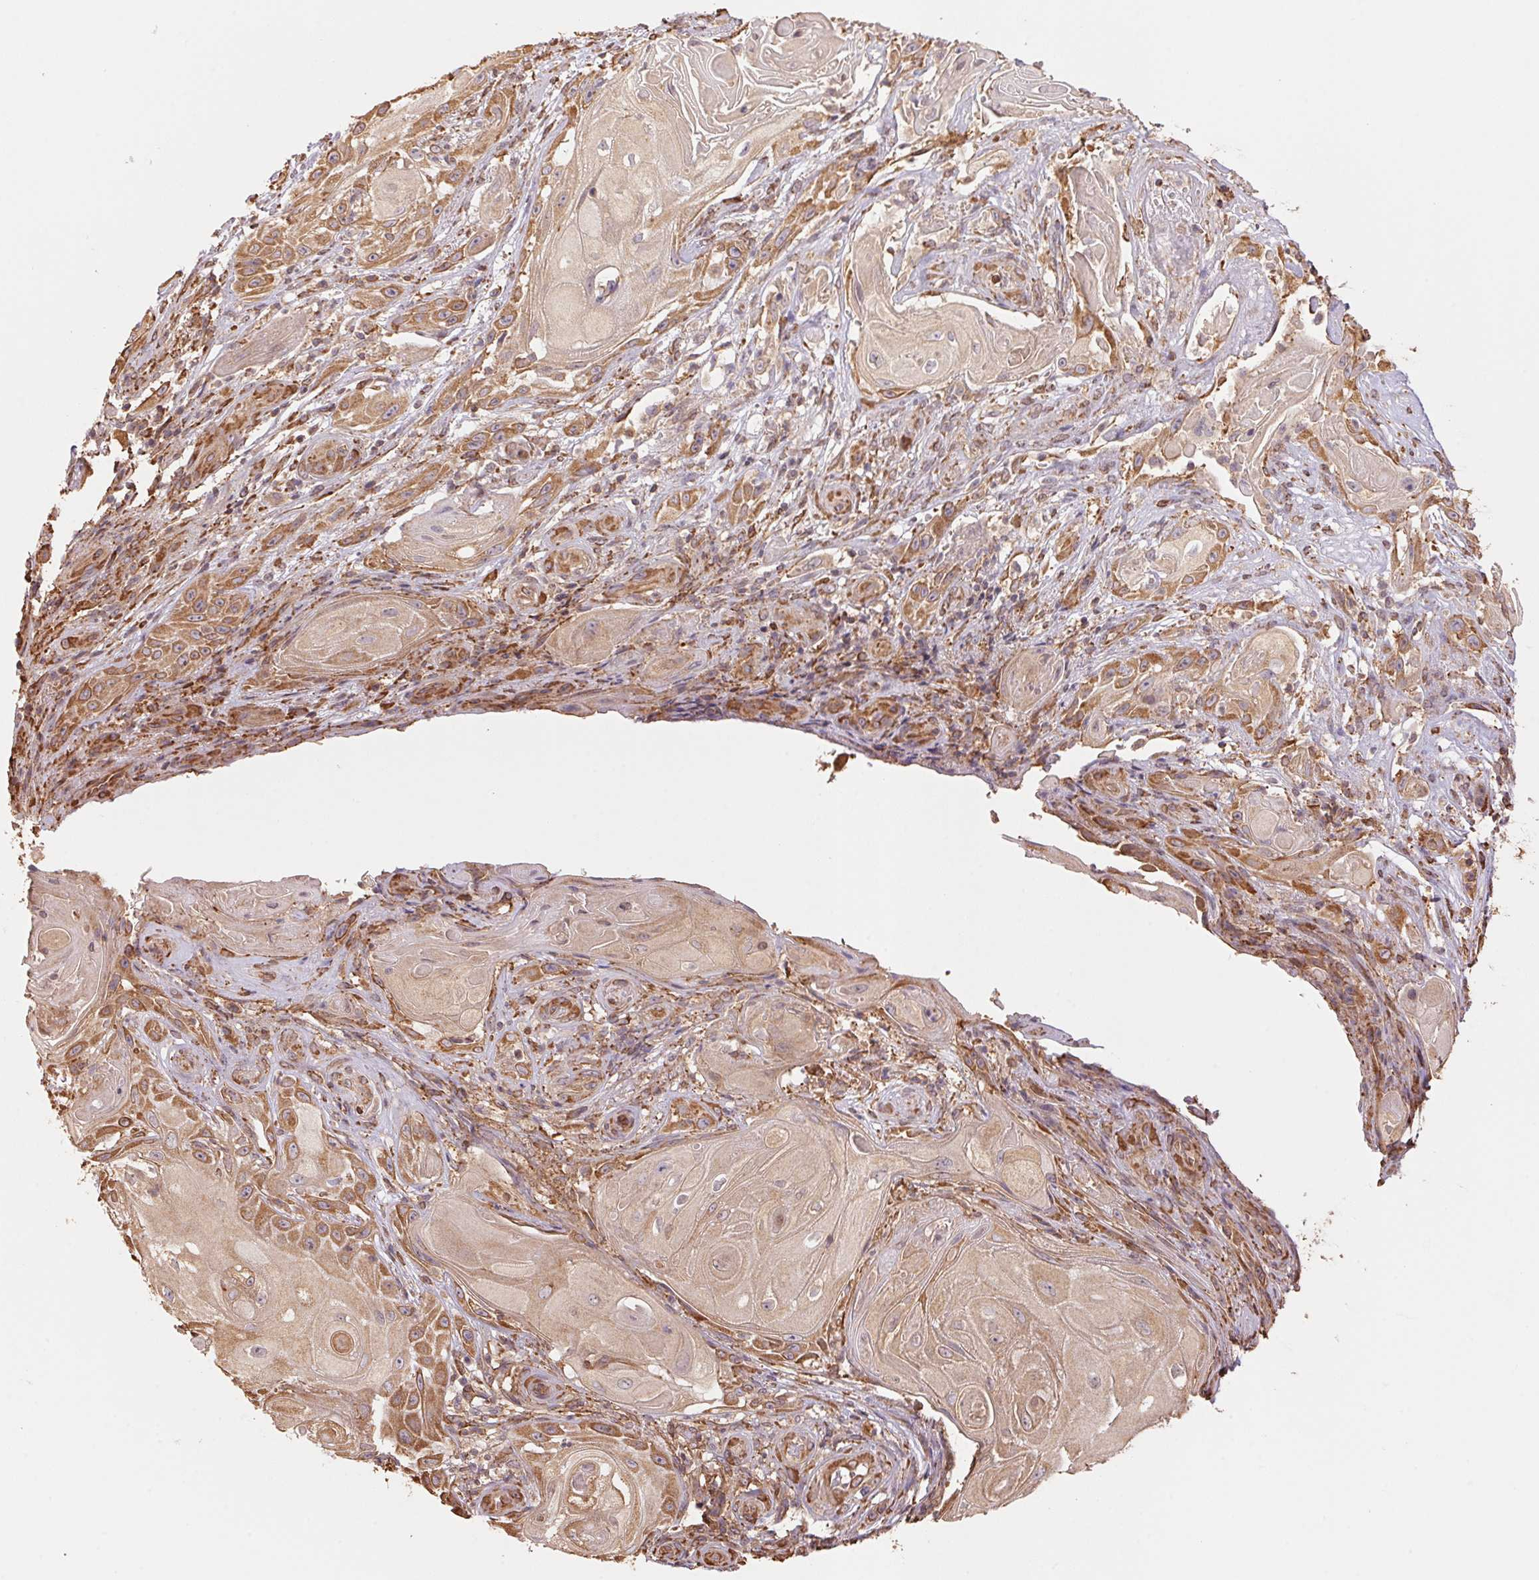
{"staining": {"intensity": "moderate", "quantity": "25%-75%", "location": "cytoplasmic/membranous"}, "tissue": "skin cancer", "cell_type": "Tumor cells", "image_type": "cancer", "snomed": [{"axis": "morphology", "description": "Squamous cell carcinoma, NOS"}, {"axis": "topography", "description": "Skin"}], "caption": "Moderate cytoplasmic/membranous staining is identified in about 25%-75% of tumor cells in skin cancer (squamous cell carcinoma).", "gene": "C6orf163", "patient": {"sex": "male", "age": 62}}